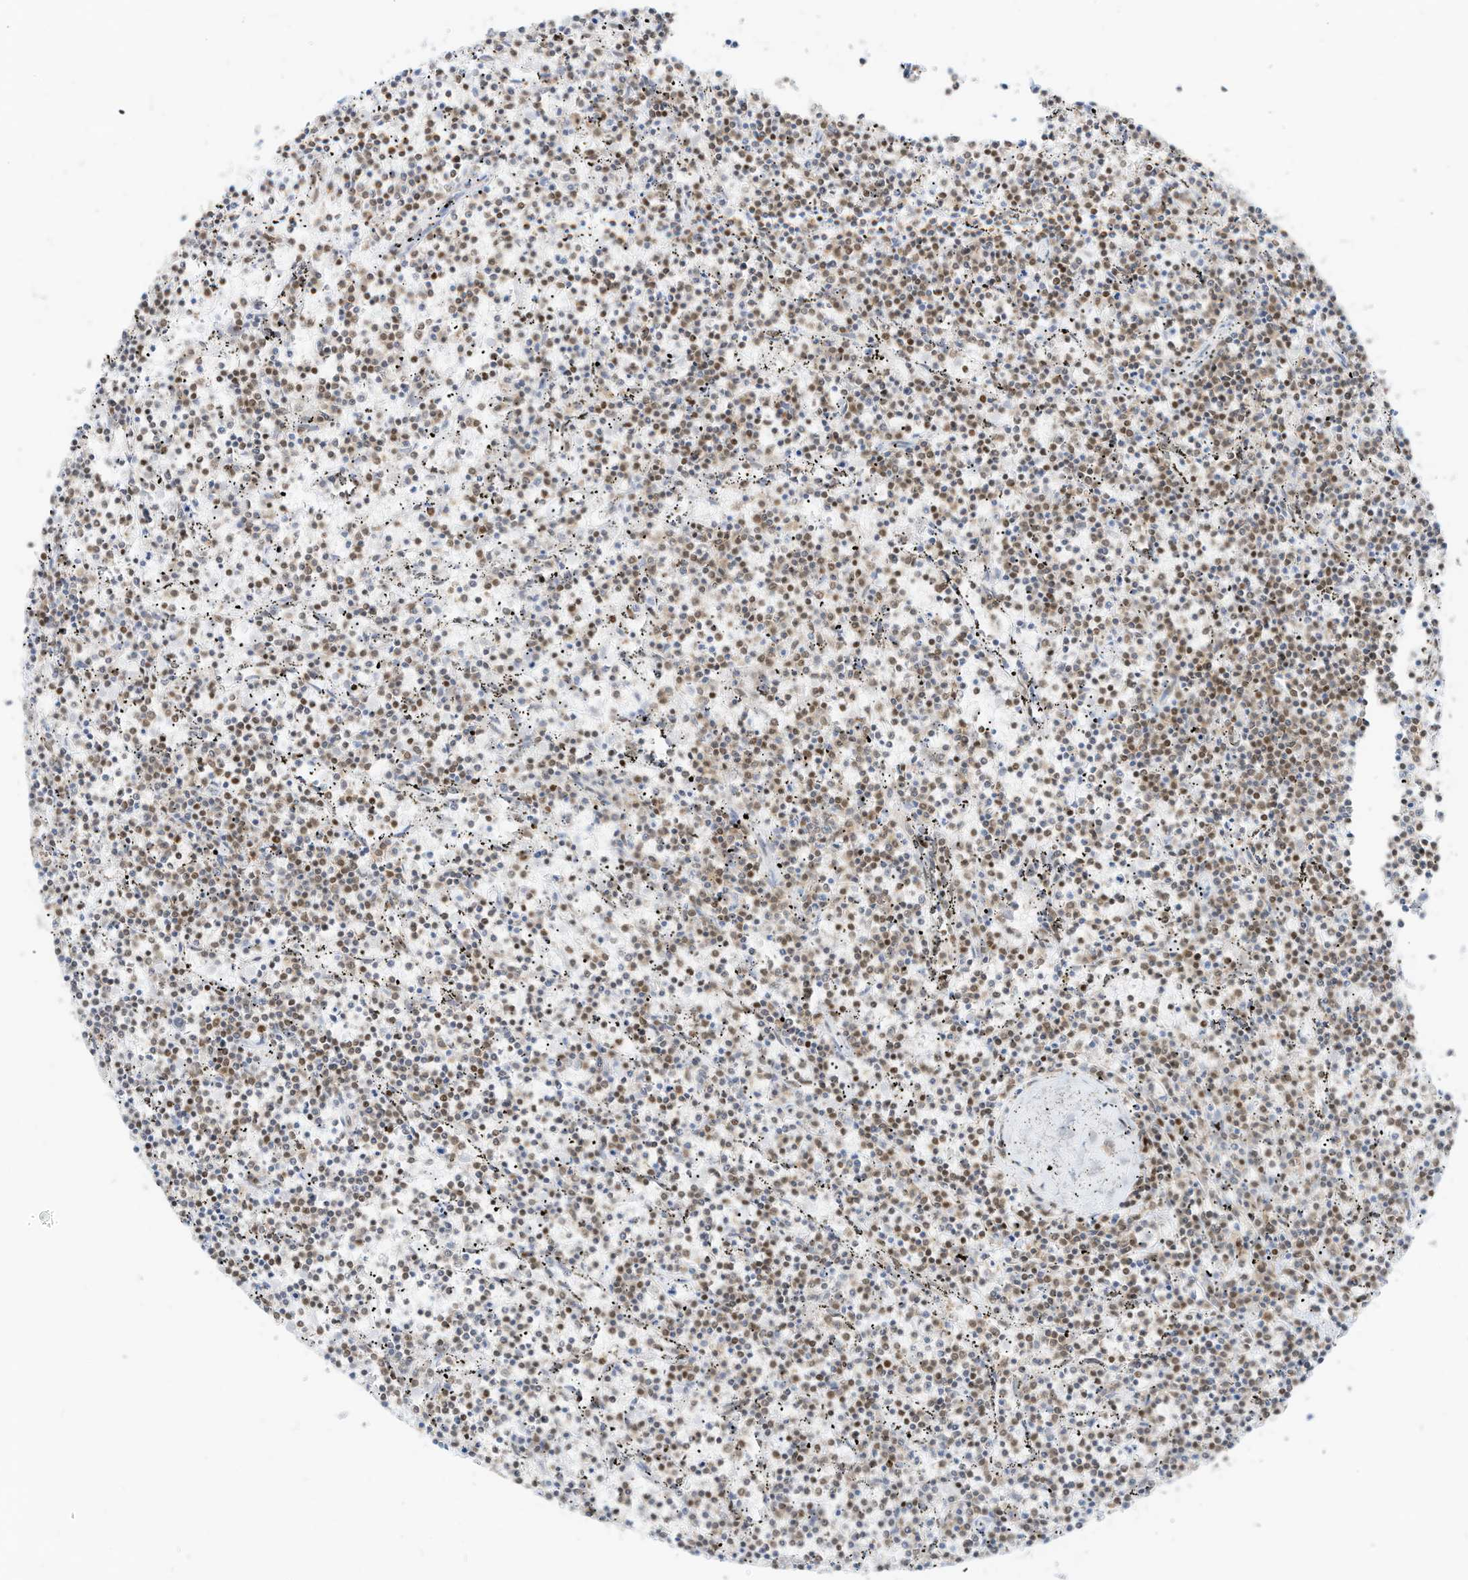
{"staining": {"intensity": "moderate", "quantity": "25%-75%", "location": "nuclear"}, "tissue": "lymphoma", "cell_type": "Tumor cells", "image_type": "cancer", "snomed": [{"axis": "morphology", "description": "Malignant lymphoma, non-Hodgkin's type, Low grade"}, {"axis": "topography", "description": "Spleen"}], "caption": "Immunohistochemistry (DAB (3,3'-diaminobenzidine)) staining of human lymphoma displays moderate nuclear protein positivity in about 25%-75% of tumor cells. The staining is performed using DAB (3,3'-diaminobenzidine) brown chromogen to label protein expression. The nuclei are counter-stained blue using hematoxylin.", "gene": "SMARCA2", "patient": {"sex": "female", "age": 50}}